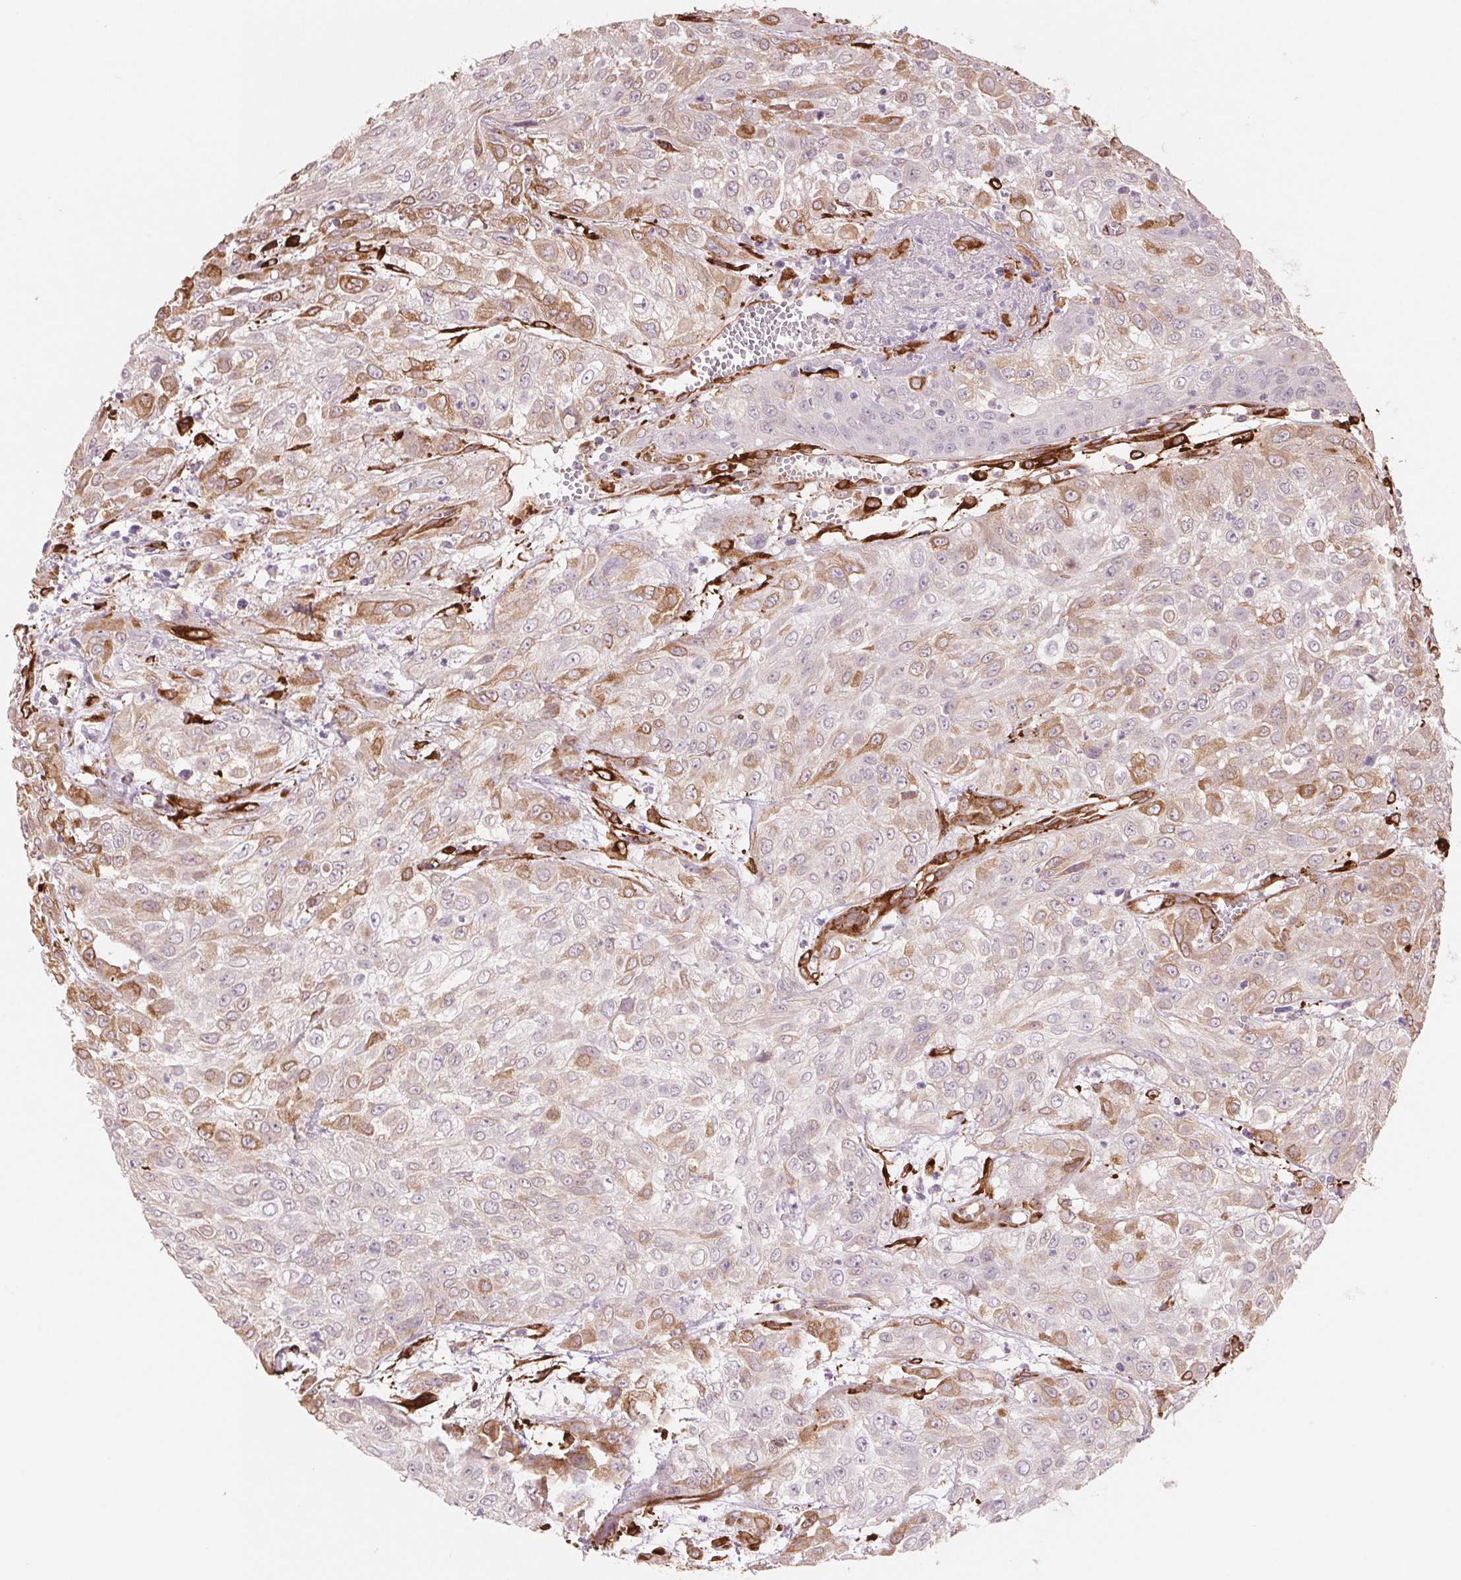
{"staining": {"intensity": "moderate", "quantity": "<25%", "location": "cytoplasmic/membranous"}, "tissue": "urothelial cancer", "cell_type": "Tumor cells", "image_type": "cancer", "snomed": [{"axis": "morphology", "description": "Urothelial carcinoma, High grade"}, {"axis": "topography", "description": "Urinary bladder"}], "caption": "Immunohistochemical staining of urothelial cancer demonstrates low levels of moderate cytoplasmic/membranous positivity in approximately <25% of tumor cells.", "gene": "FKBP10", "patient": {"sex": "male", "age": 57}}